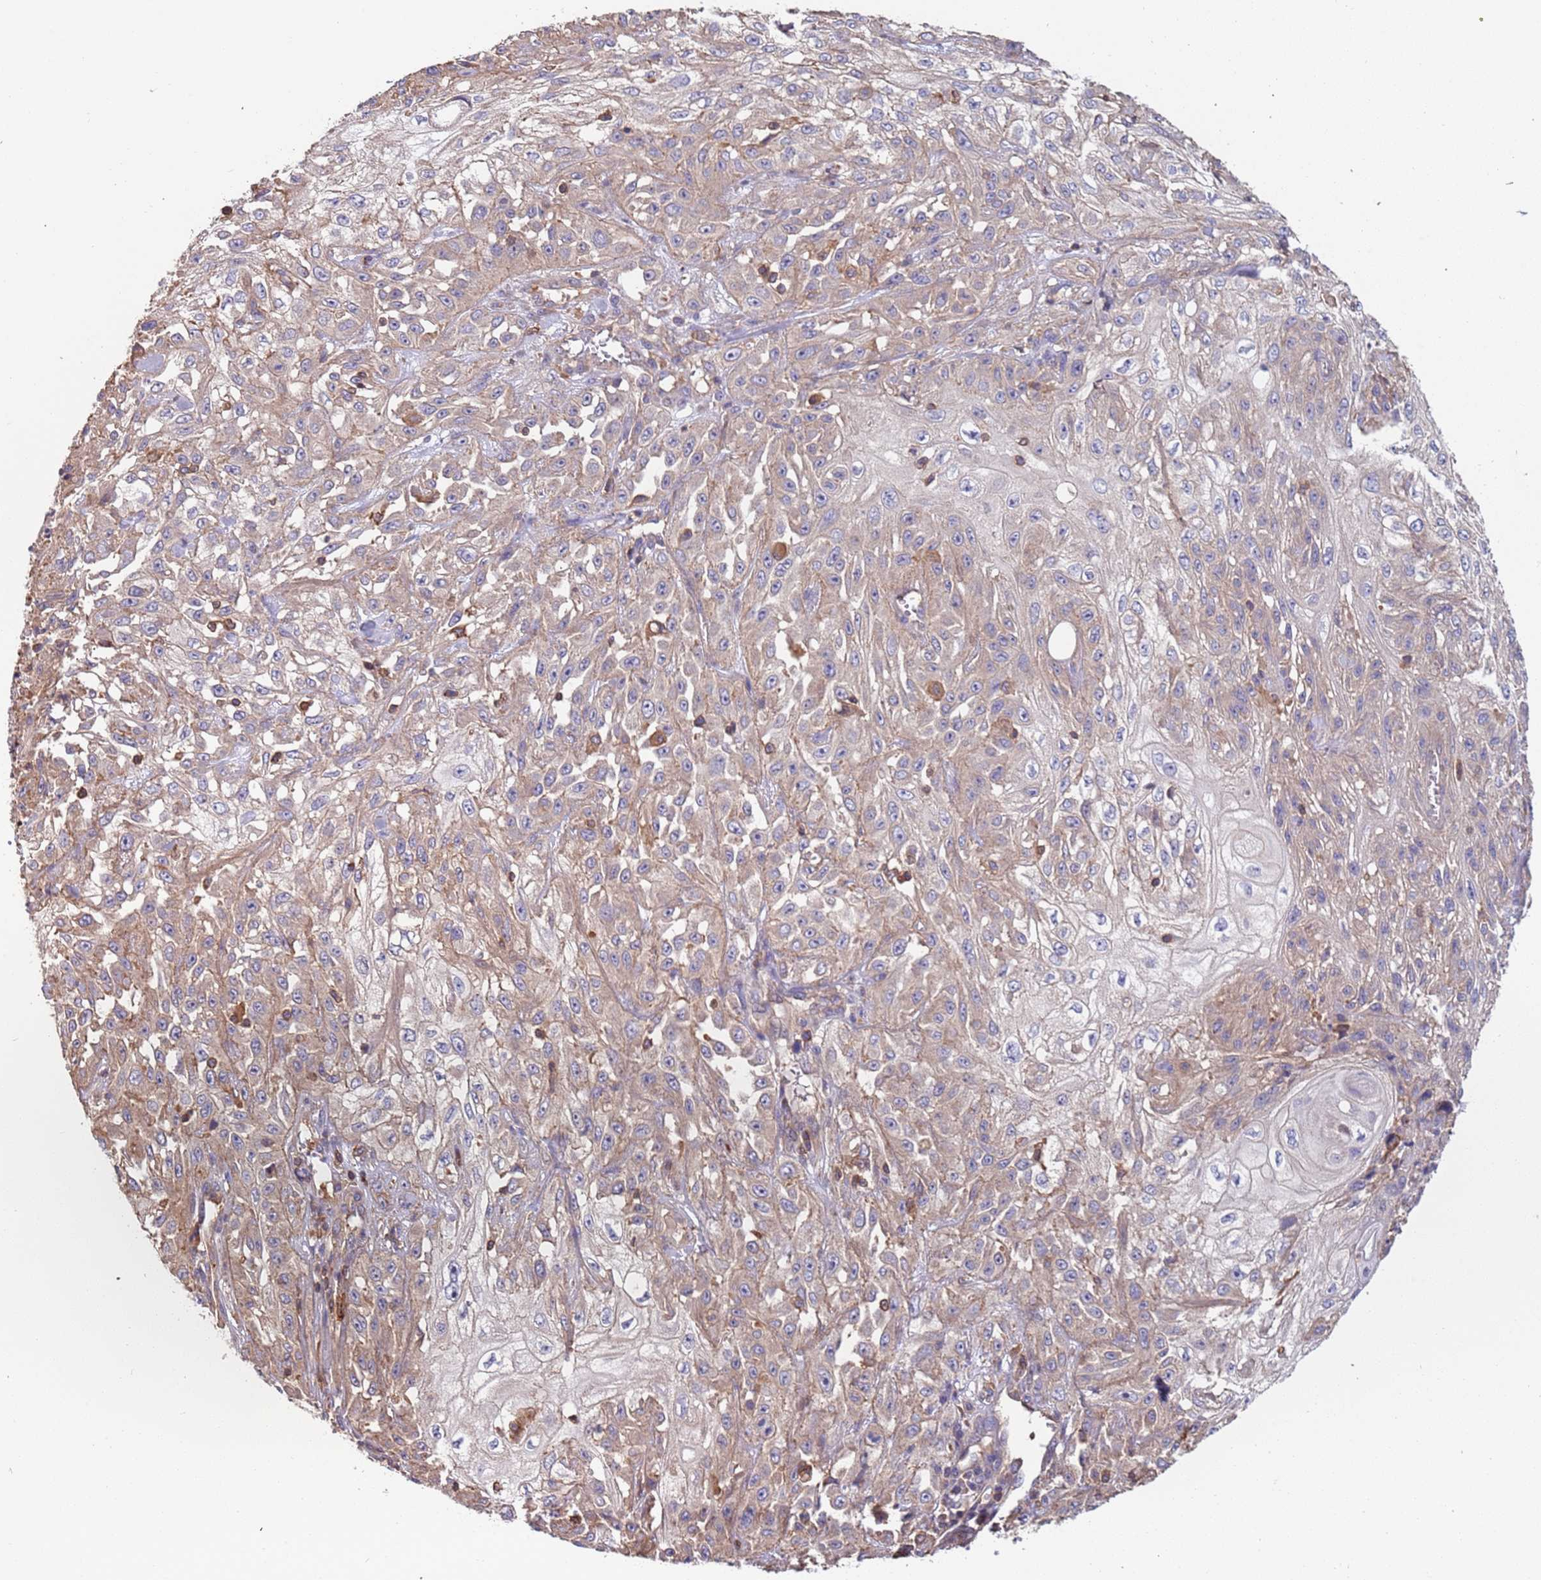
{"staining": {"intensity": "weak", "quantity": "<25%", "location": "cytoplasmic/membranous"}, "tissue": "skin cancer", "cell_type": "Tumor cells", "image_type": "cancer", "snomed": [{"axis": "morphology", "description": "Squamous cell carcinoma, NOS"}, {"axis": "morphology", "description": "Squamous cell carcinoma, metastatic, NOS"}, {"axis": "topography", "description": "Skin"}, {"axis": "topography", "description": "Lymph node"}], "caption": "Immunohistochemical staining of skin metastatic squamous cell carcinoma displays no significant positivity in tumor cells.", "gene": "SYT4", "patient": {"sex": "male", "age": 75}}